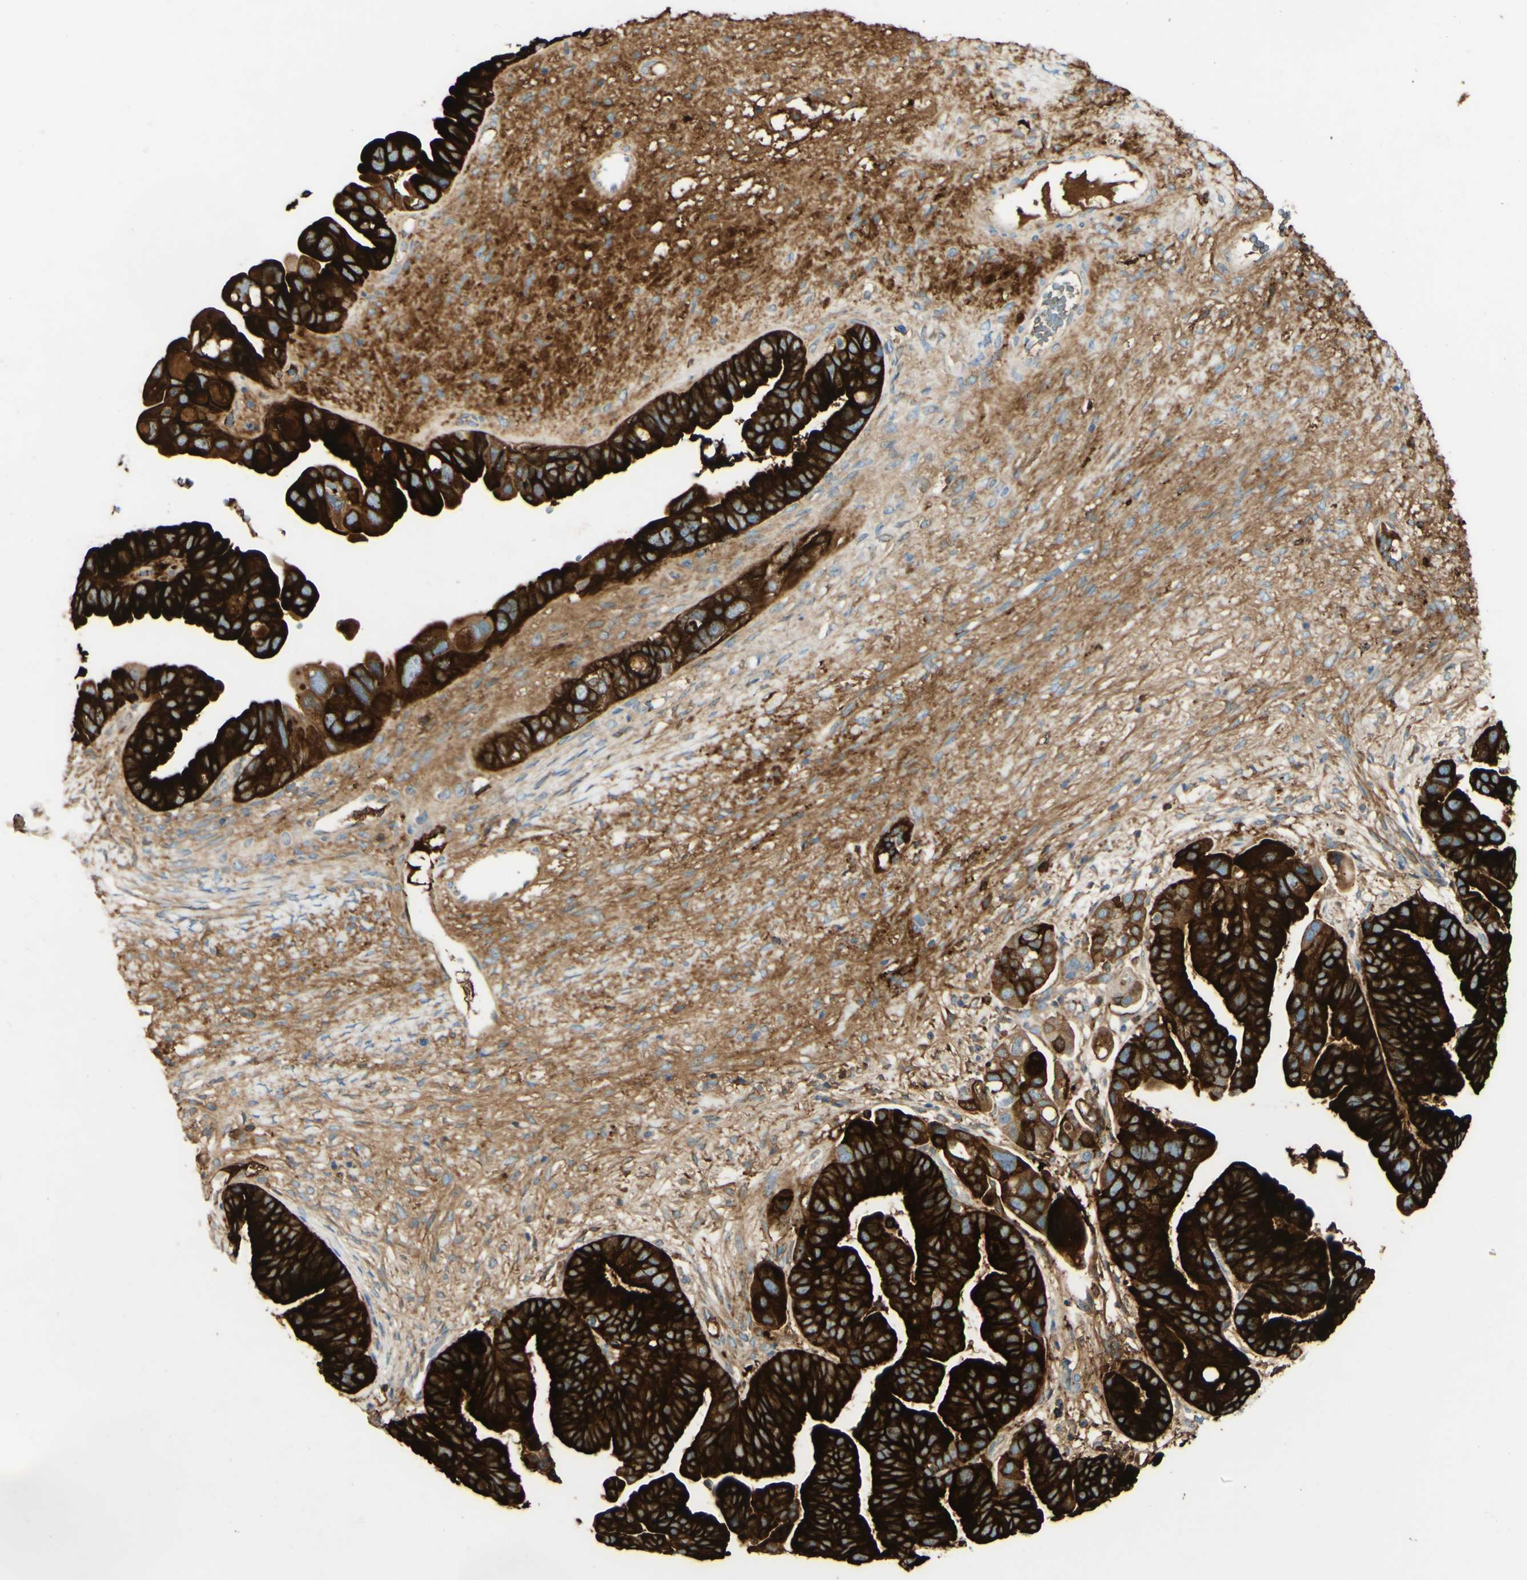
{"staining": {"intensity": "strong", "quantity": ">75%", "location": "cytoplasmic/membranous"}, "tissue": "ovarian cancer", "cell_type": "Tumor cells", "image_type": "cancer", "snomed": [{"axis": "morphology", "description": "Cystadenocarcinoma, serous, NOS"}, {"axis": "topography", "description": "Ovary"}], "caption": "The image displays a brown stain indicating the presence of a protein in the cytoplasmic/membranous of tumor cells in ovarian cancer. The staining was performed using DAB to visualize the protein expression in brown, while the nuclei were stained in blue with hematoxylin (Magnification: 20x).", "gene": "PIGR", "patient": {"sex": "female", "age": 56}}